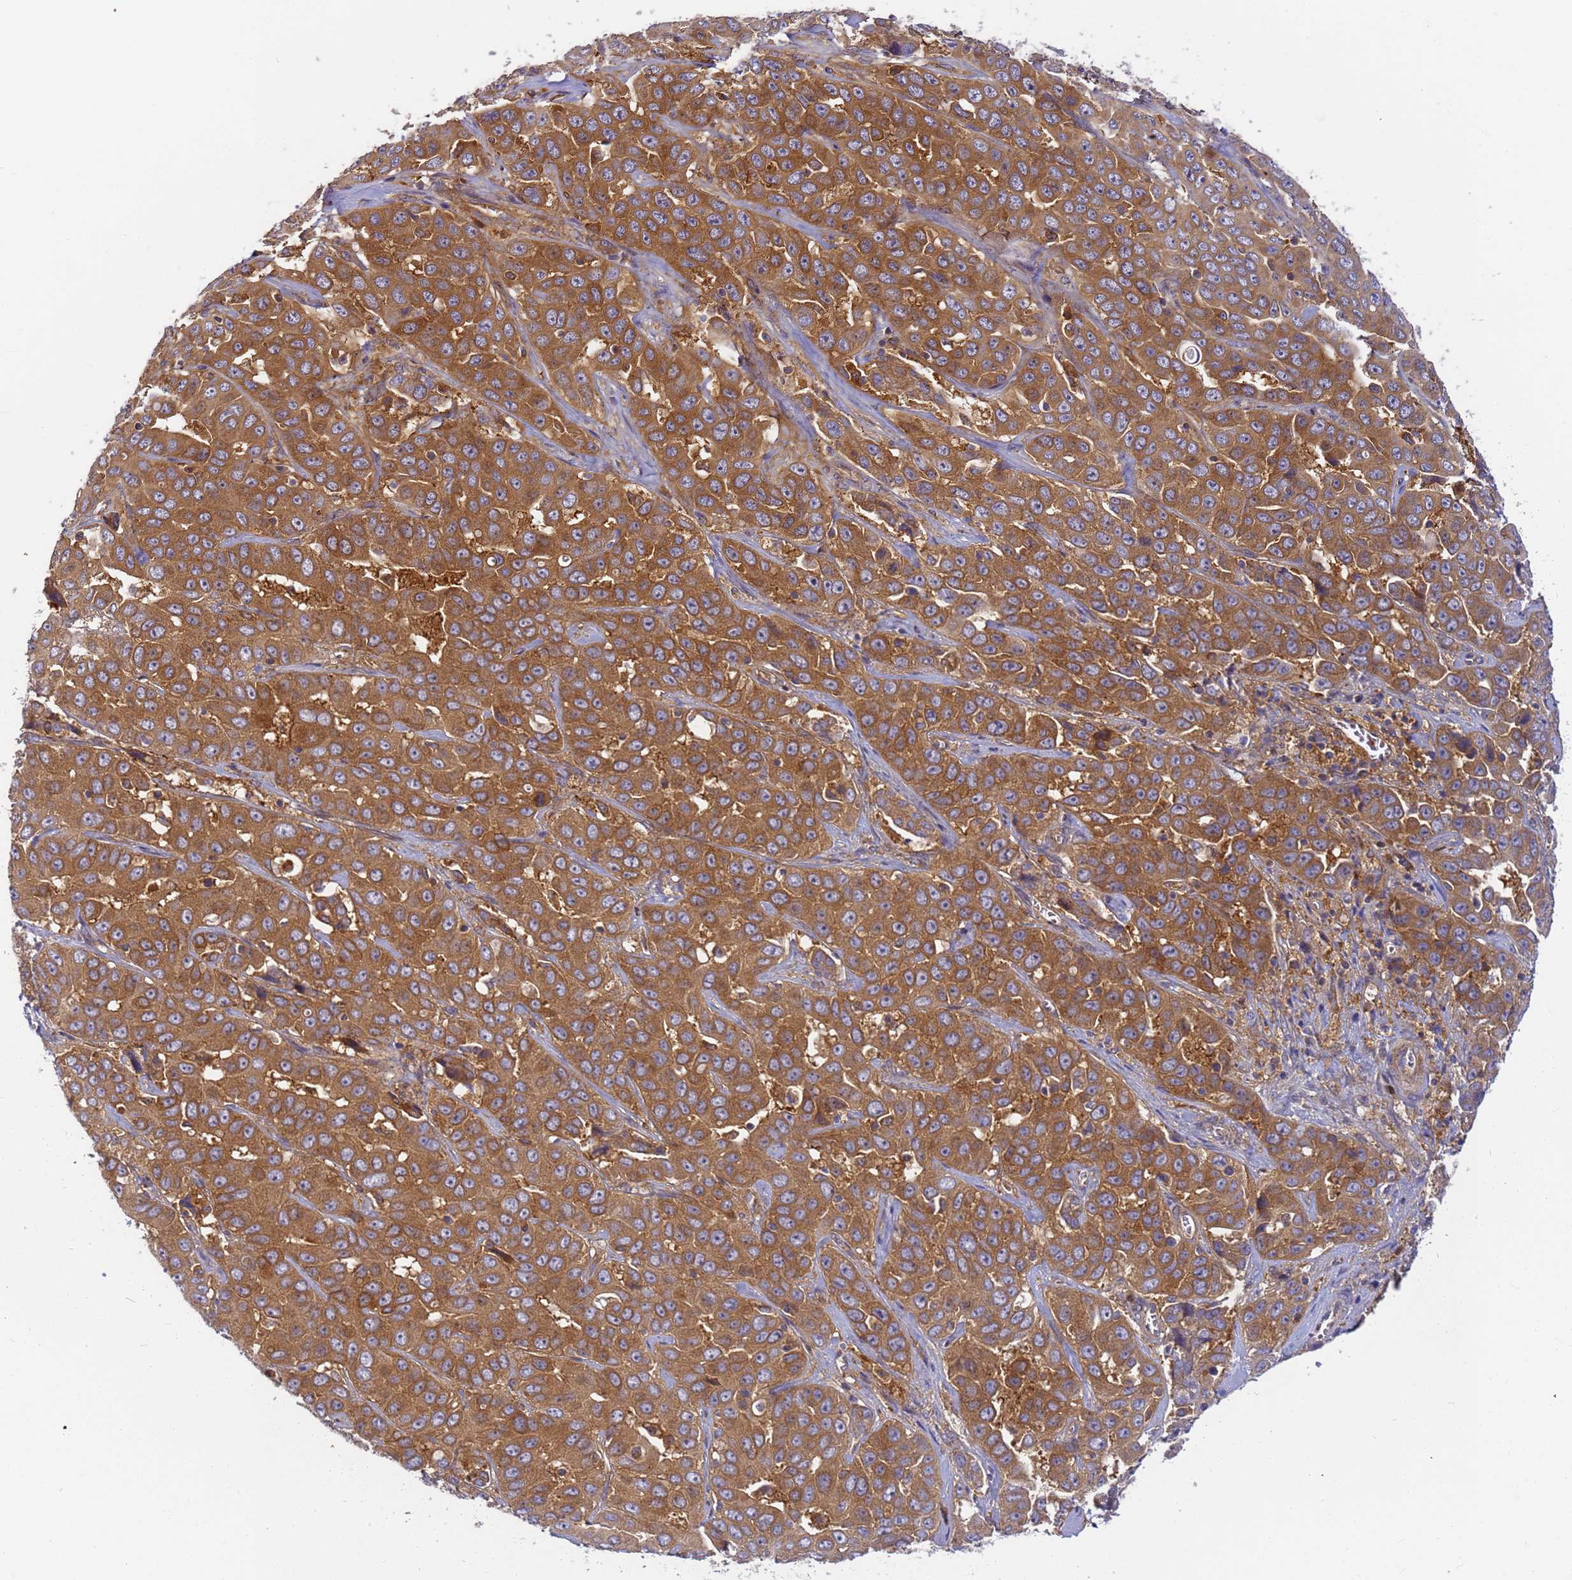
{"staining": {"intensity": "strong", "quantity": ">75%", "location": "cytoplasmic/membranous"}, "tissue": "liver cancer", "cell_type": "Tumor cells", "image_type": "cancer", "snomed": [{"axis": "morphology", "description": "Cholangiocarcinoma"}, {"axis": "topography", "description": "Liver"}], "caption": "Liver cancer (cholangiocarcinoma) was stained to show a protein in brown. There is high levels of strong cytoplasmic/membranous expression in approximately >75% of tumor cells.", "gene": "CHM", "patient": {"sex": "female", "age": 52}}